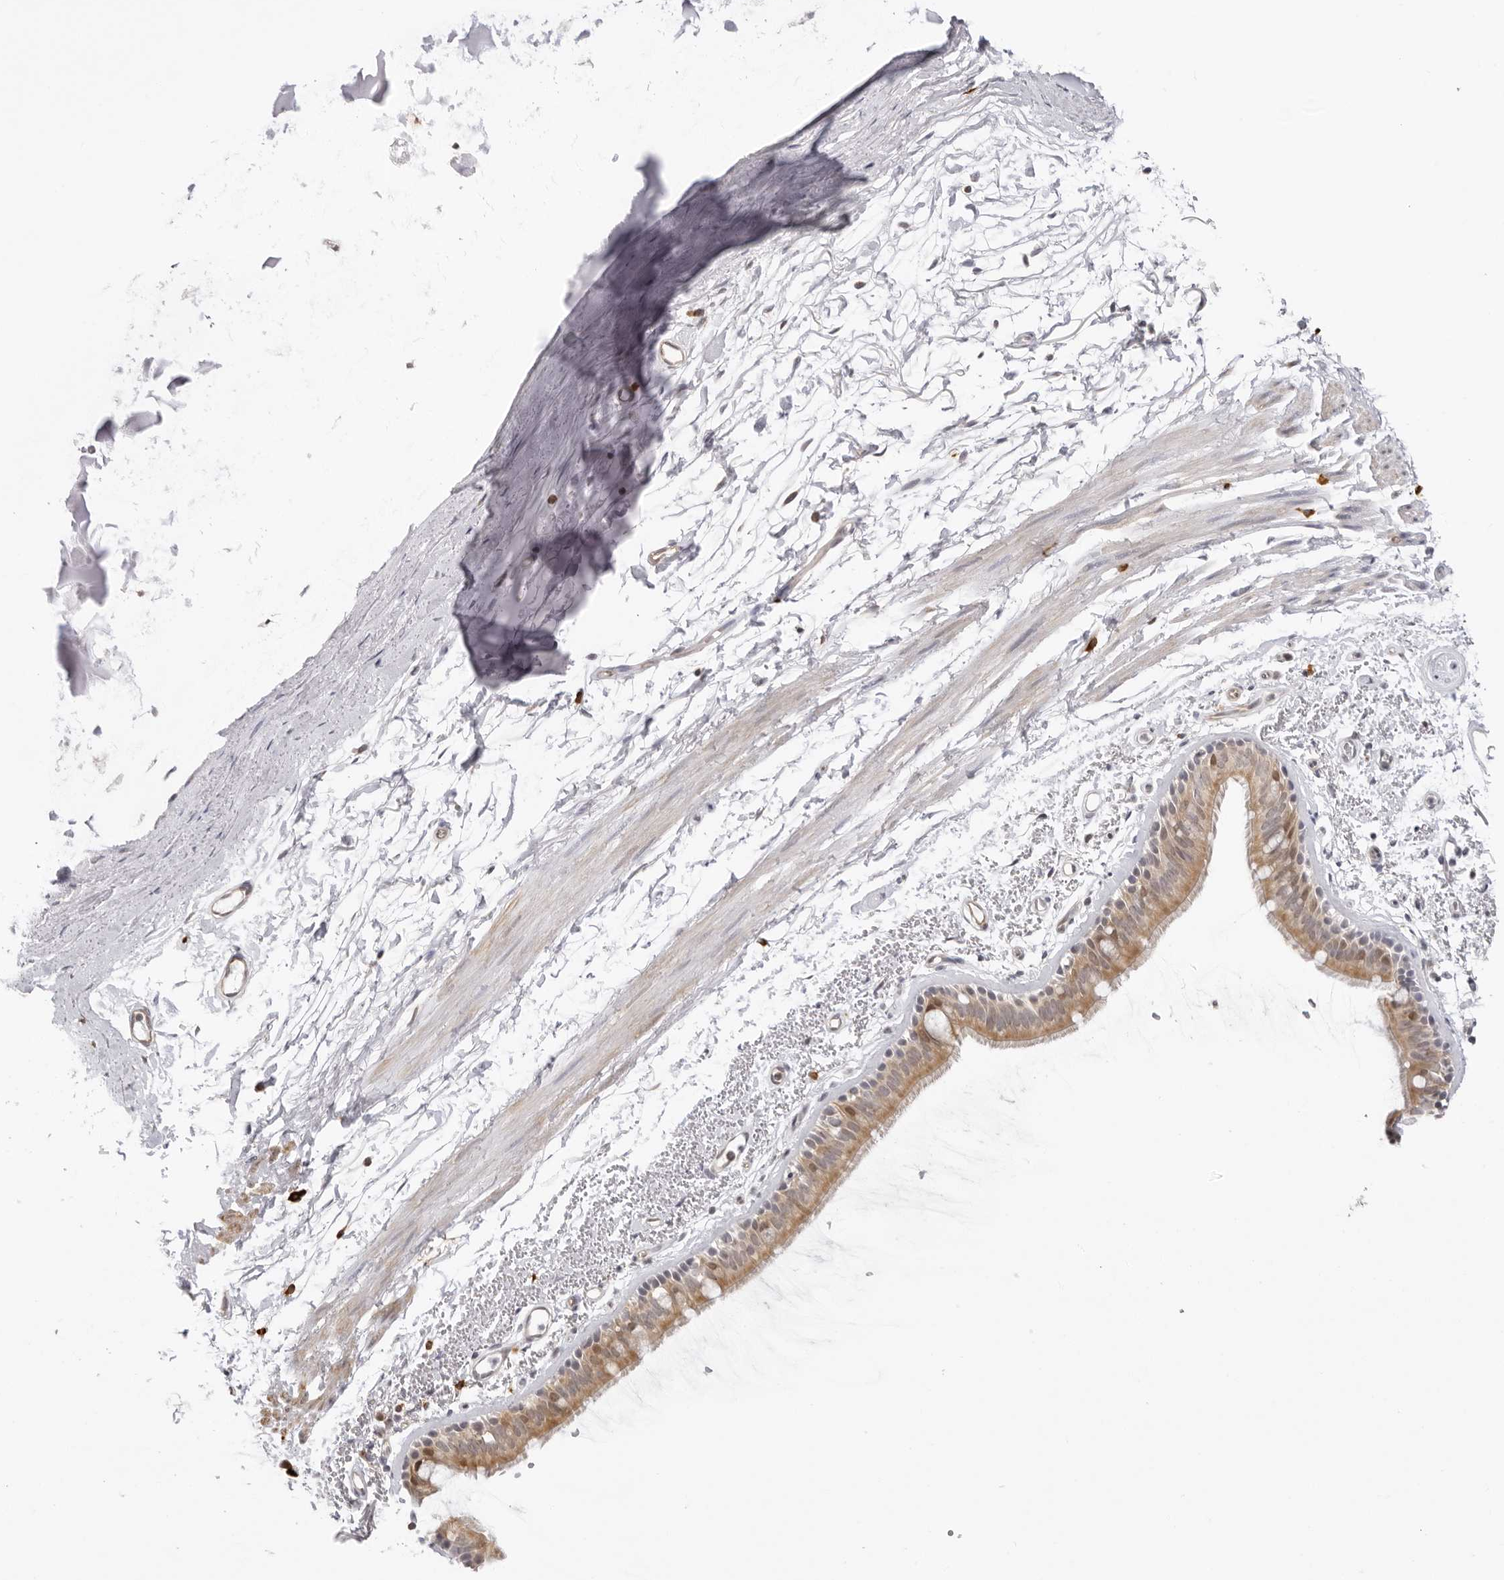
{"staining": {"intensity": "moderate", "quantity": ">75%", "location": "cytoplasmic/membranous"}, "tissue": "bronchus", "cell_type": "Respiratory epithelial cells", "image_type": "normal", "snomed": [{"axis": "morphology", "description": "Normal tissue, NOS"}, {"axis": "topography", "description": "Lymph node"}, {"axis": "topography", "description": "Bronchus"}], "caption": "High-power microscopy captured an immunohistochemistry (IHC) image of normal bronchus, revealing moderate cytoplasmic/membranous expression in approximately >75% of respiratory epithelial cells. The staining is performed using DAB brown chromogen to label protein expression. The nuclei are counter-stained blue using hematoxylin.", "gene": "FDPS", "patient": {"sex": "female", "age": 70}}